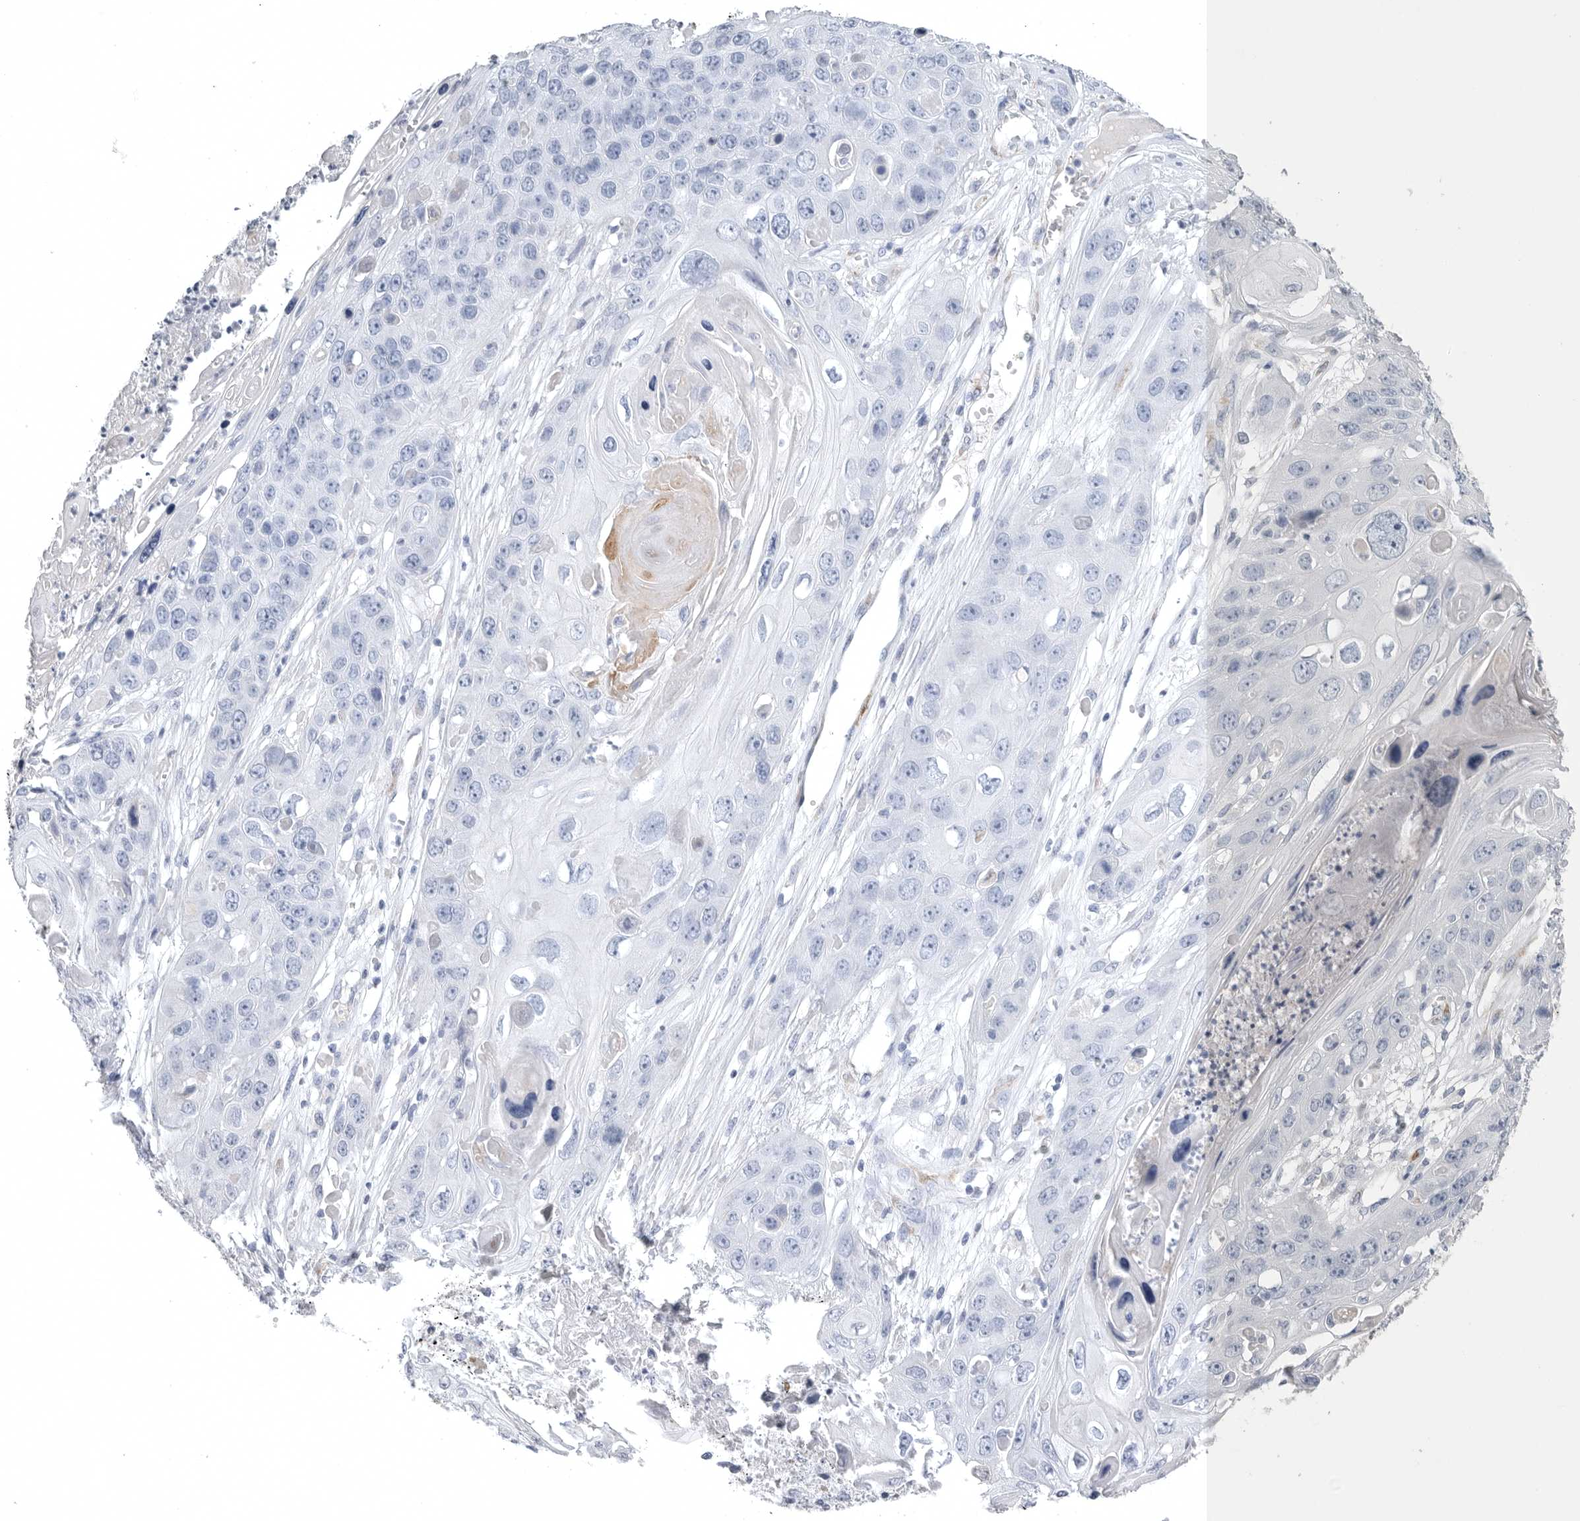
{"staining": {"intensity": "negative", "quantity": "none", "location": "none"}, "tissue": "skin cancer", "cell_type": "Tumor cells", "image_type": "cancer", "snomed": [{"axis": "morphology", "description": "Squamous cell carcinoma, NOS"}, {"axis": "topography", "description": "Skin"}], "caption": "The immunohistochemistry (IHC) histopathology image has no significant expression in tumor cells of skin cancer tissue.", "gene": "TIMP1", "patient": {"sex": "male", "age": 55}}